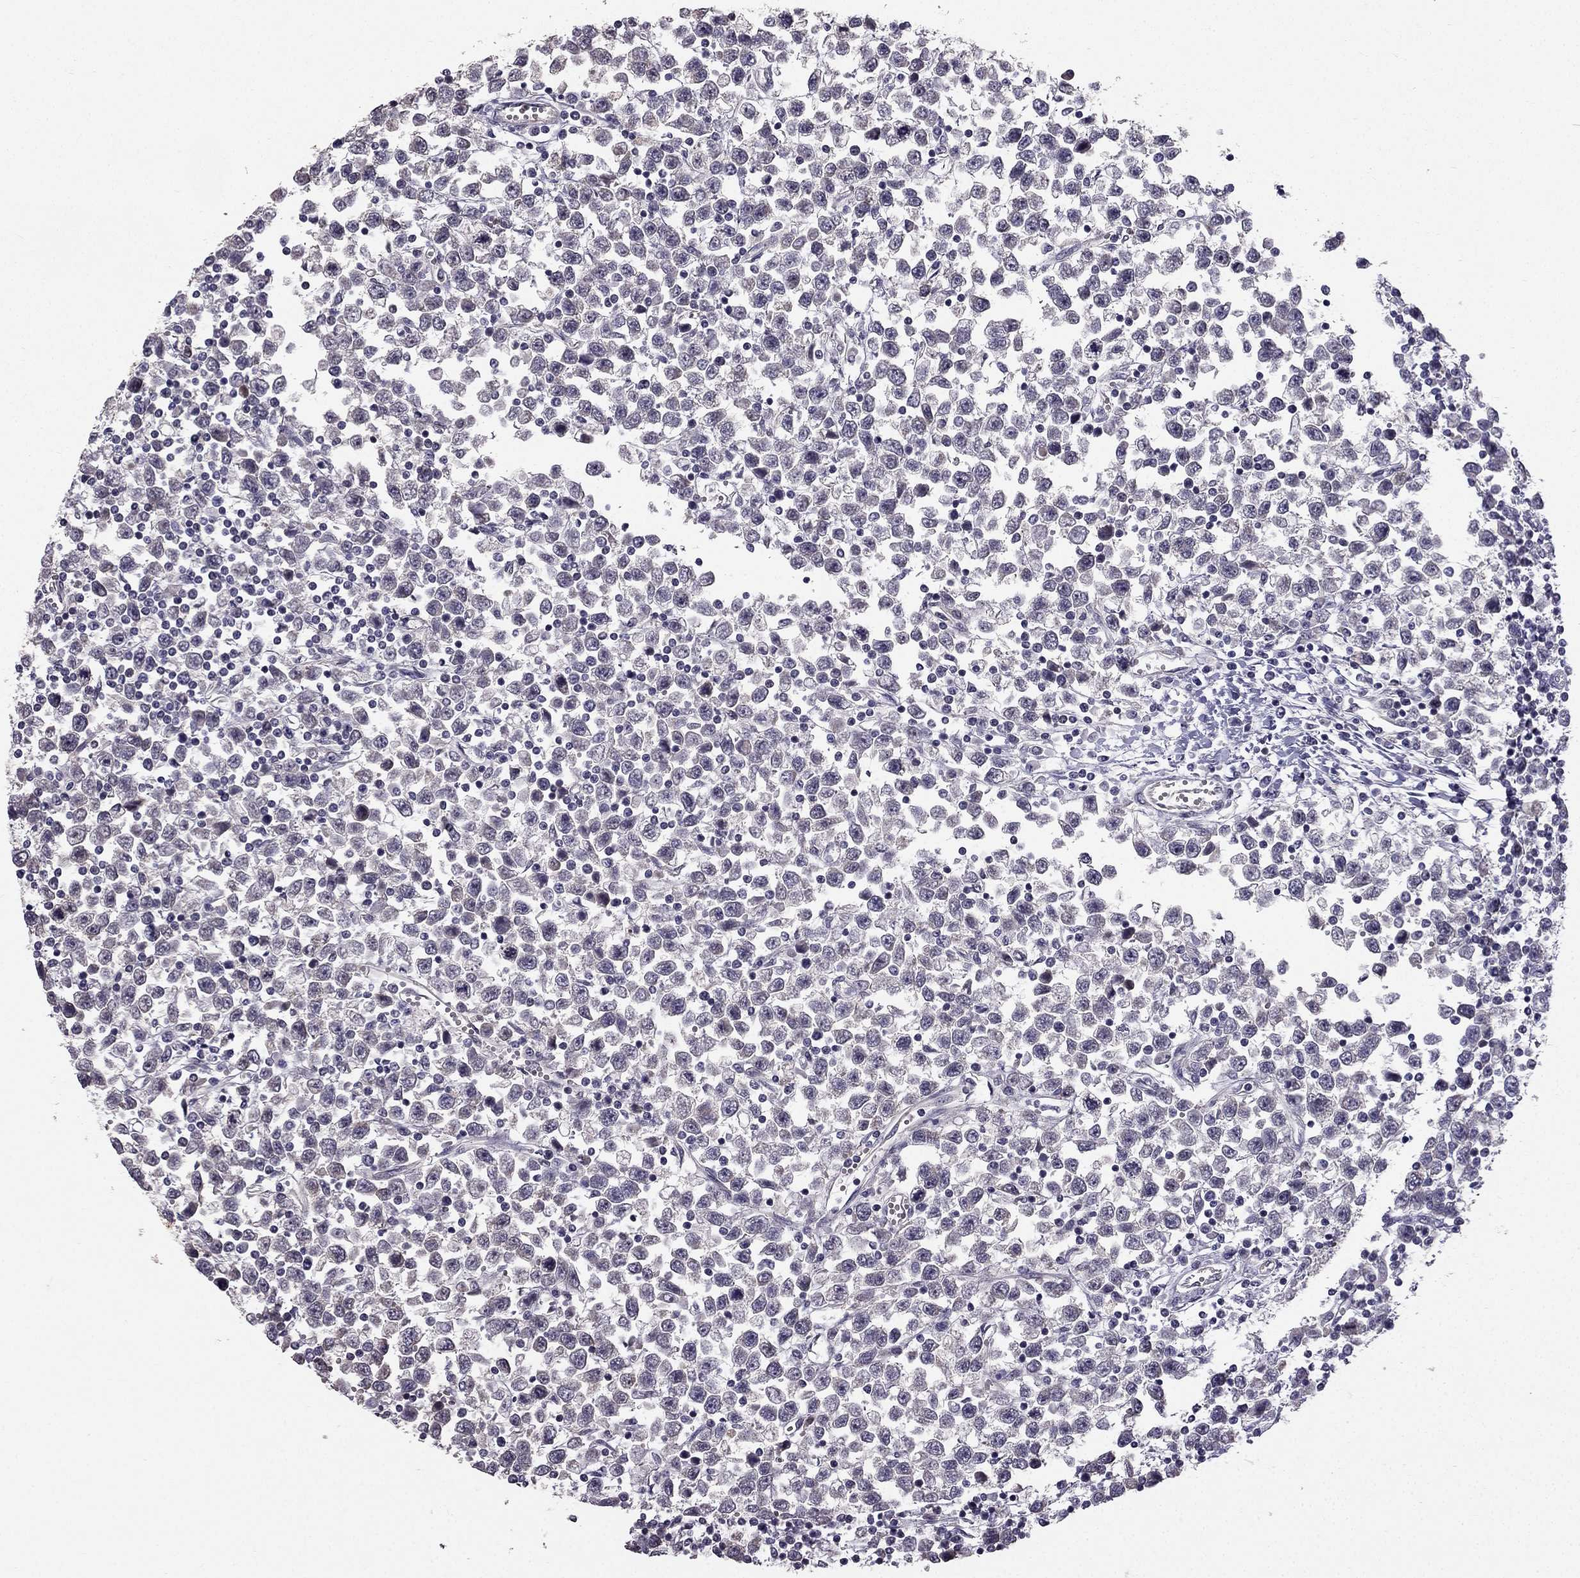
{"staining": {"intensity": "negative", "quantity": "none", "location": "none"}, "tissue": "testis cancer", "cell_type": "Tumor cells", "image_type": "cancer", "snomed": [{"axis": "morphology", "description": "Seminoma, NOS"}, {"axis": "topography", "description": "Testis"}], "caption": "An immunohistochemistry image of testis cancer (seminoma) is shown. There is no staining in tumor cells of testis cancer (seminoma). (Stains: DAB (3,3'-diaminobenzidine) immunohistochemistry with hematoxylin counter stain, Microscopy: brightfield microscopy at high magnification).", "gene": "TSPYL5", "patient": {"sex": "male", "age": 34}}